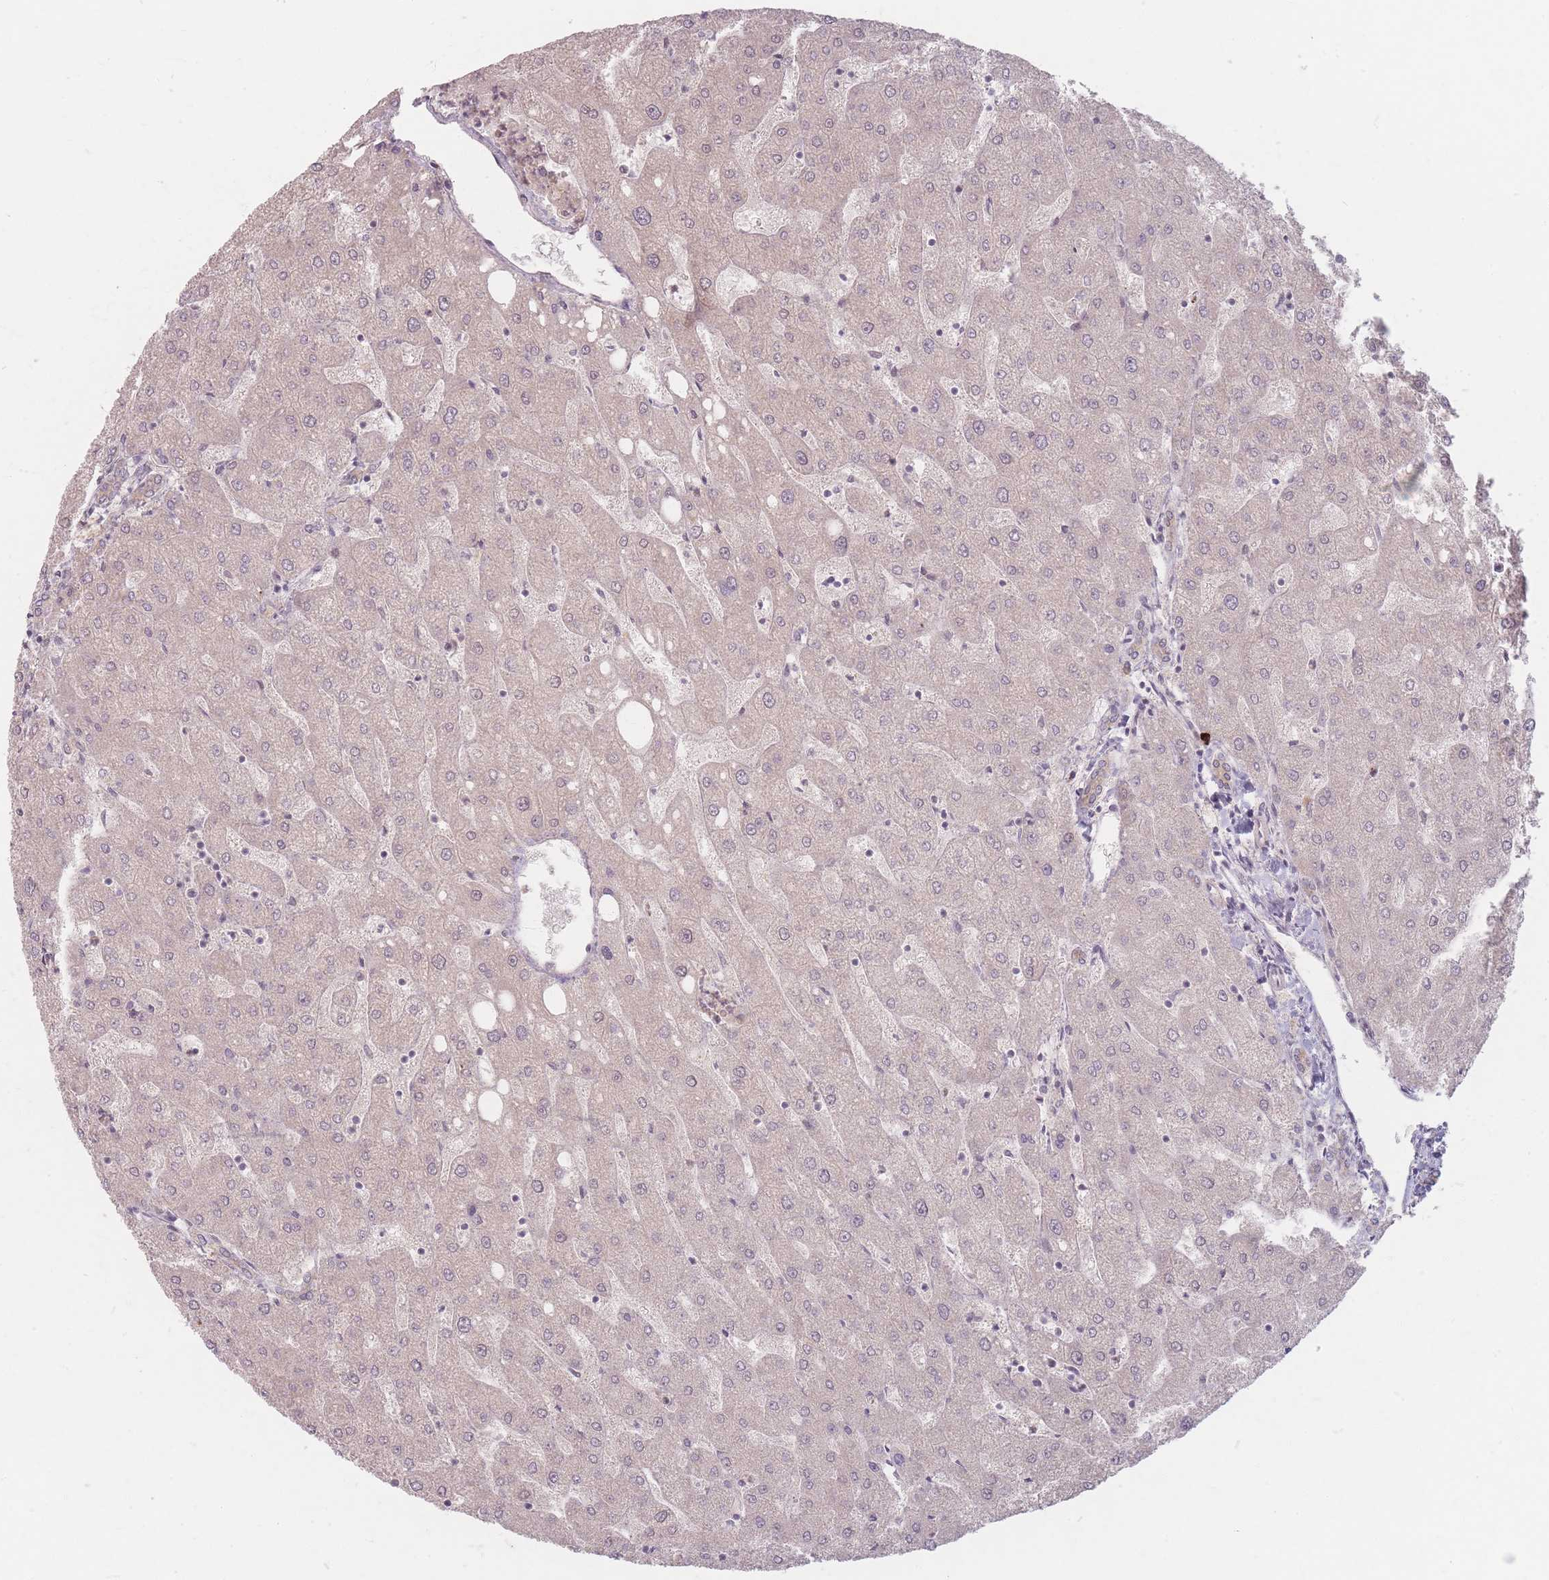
{"staining": {"intensity": "weak", "quantity": "<25%", "location": "cytoplasmic/membranous"}, "tissue": "liver", "cell_type": "Cholangiocytes", "image_type": "normal", "snomed": [{"axis": "morphology", "description": "Normal tissue, NOS"}, {"axis": "topography", "description": "Liver"}], "caption": "Image shows no significant protein staining in cholangiocytes of unremarkable liver. Brightfield microscopy of immunohistochemistry stained with DAB (3,3'-diaminobenzidine) (brown) and hematoxylin (blue), captured at high magnification.", "gene": "GABRA6", "patient": {"sex": "male", "age": 67}}